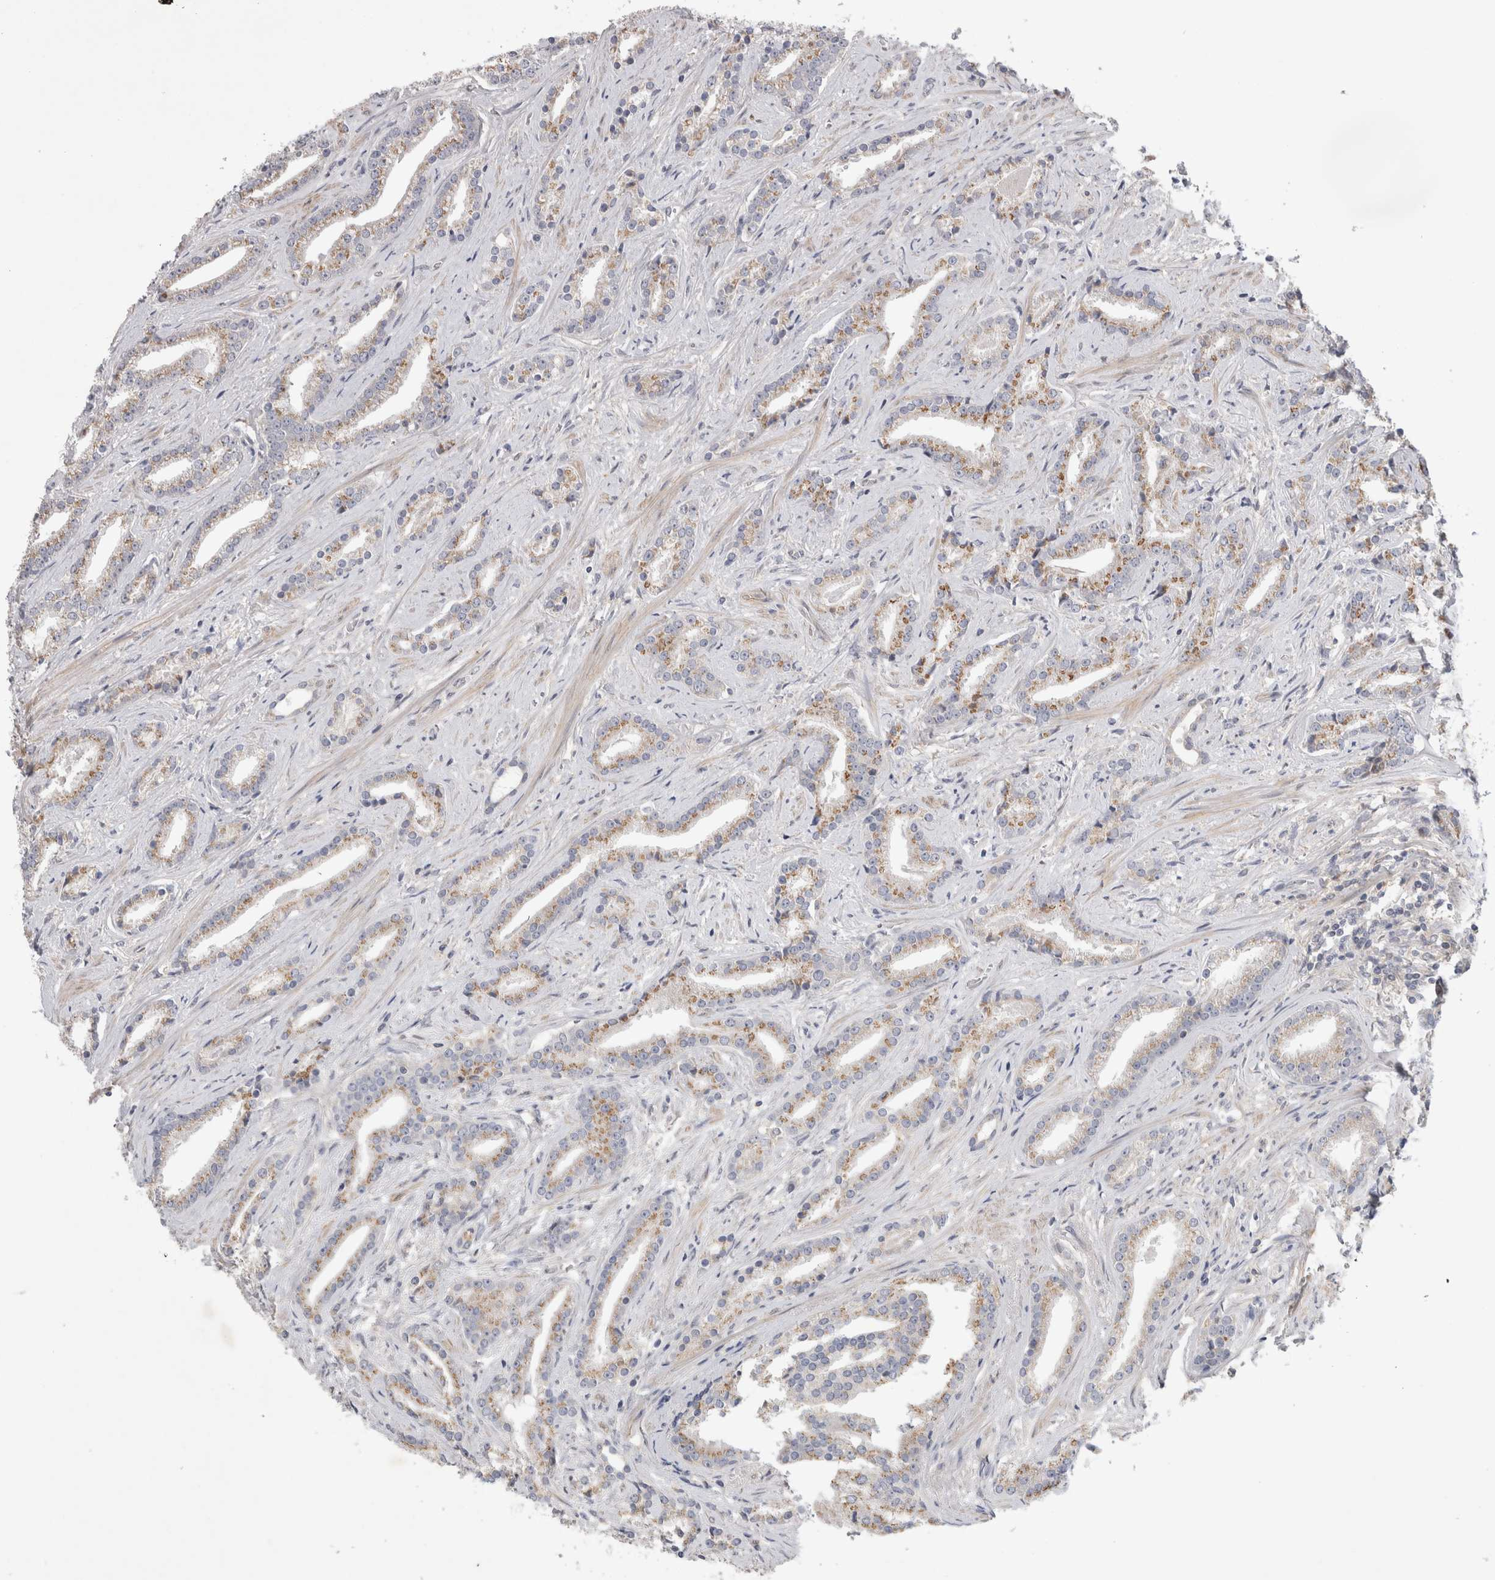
{"staining": {"intensity": "moderate", "quantity": "<25%", "location": "cytoplasmic/membranous"}, "tissue": "prostate cancer", "cell_type": "Tumor cells", "image_type": "cancer", "snomed": [{"axis": "morphology", "description": "Adenocarcinoma, Low grade"}, {"axis": "topography", "description": "Prostate"}], "caption": "Tumor cells exhibit low levels of moderate cytoplasmic/membranous expression in about <25% of cells in prostate cancer (adenocarcinoma (low-grade)).", "gene": "SRD5A3", "patient": {"sex": "male", "age": 67}}